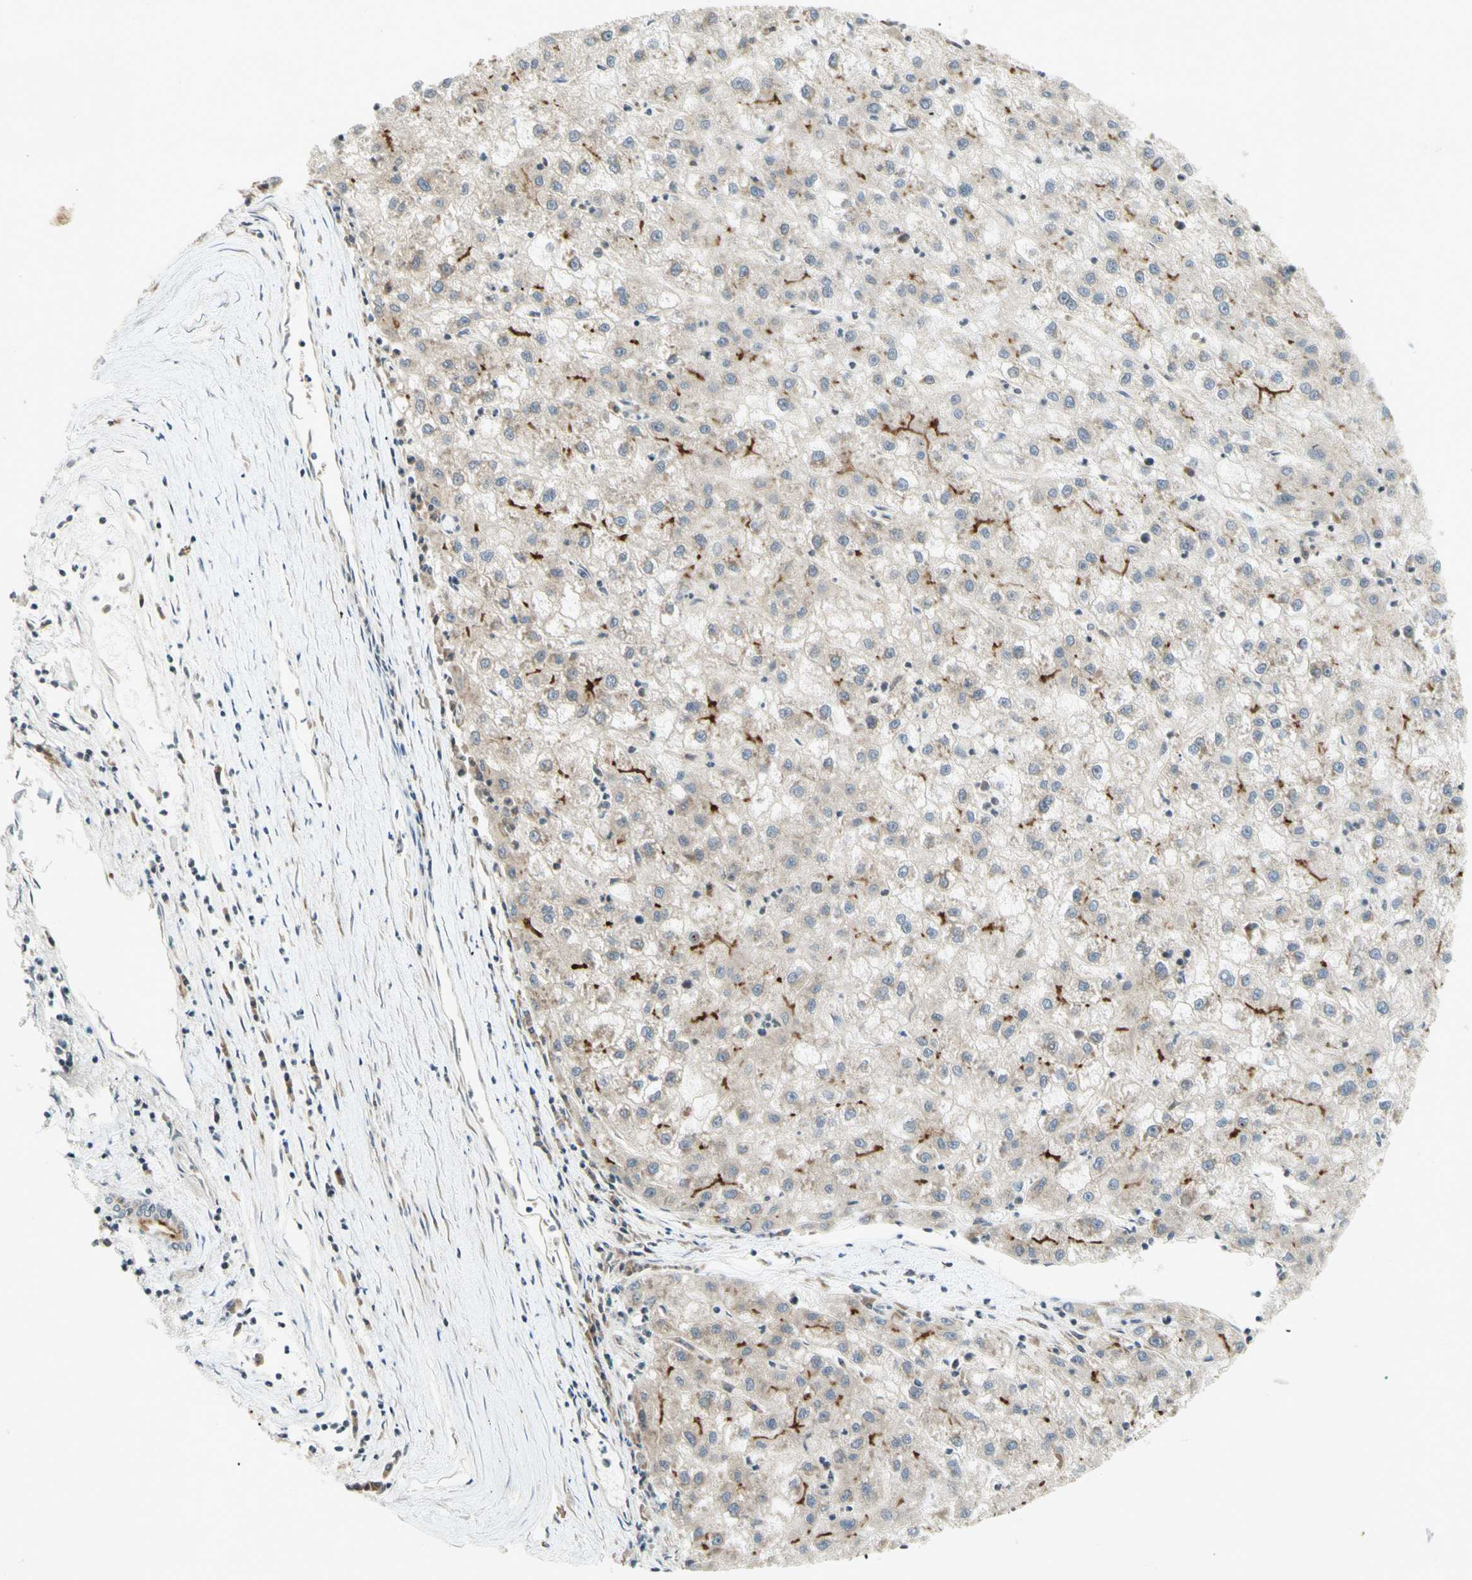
{"staining": {"intensity": "weak", "quantity": "25%-75%", "location": "cytoplasmic/membranous"}, "tissue": "liver cancer", "cell_type": "Tumor cells", "image_type": "cancer", "snomed": [{"axis": "morphology", "description": "Carcinoma, Hepatocellular, NOS"}, {"axis": "topography", "description": "Liver"}], "caption": "About 25%-75% of tumor cells in hepatocellular carcinoma (liver) exhibit weak cytoplasmic/membranous protein staining as visualized by brown immunohistochemical staining.", "gene": "ETF1", "patient": {"sex": "male", "age": 72}}